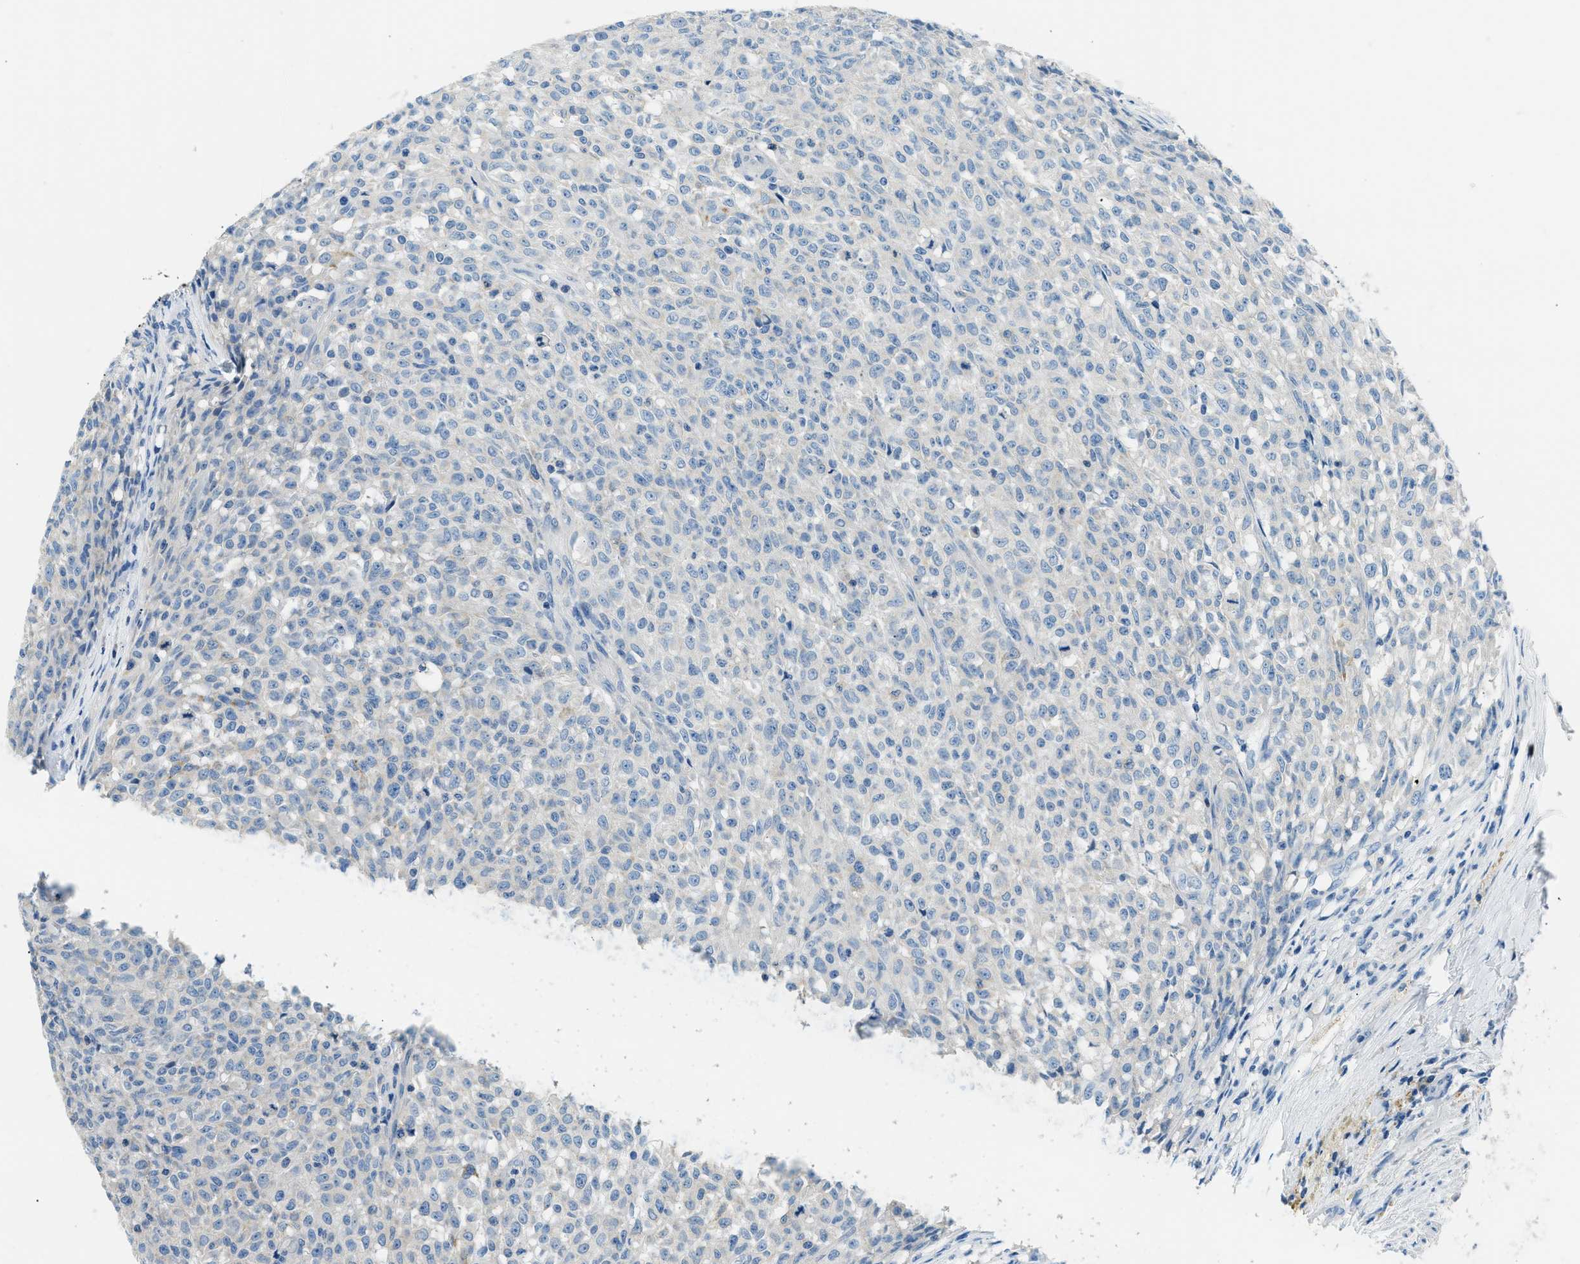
{"staining": {"intensity": "negative", "quantity": "none", "location": "none"}, "tissue": "testis cancer", "cell_type": "Tumor cells", "image_type": "cancer", "snomed": [{"axis": "morphology", "description": "Seminoma, NOS"}, {"axis": "topography", "description": "Testis"}], "caption": "High magnification brightfield microscopy of seminoma (testis) stained with DAB (brown) and counterstained with hematoxylin (blue): tumor cells show no significant positivity.", "gene": "CLDN18", "patient": {"sex": "male", "age": 59}}